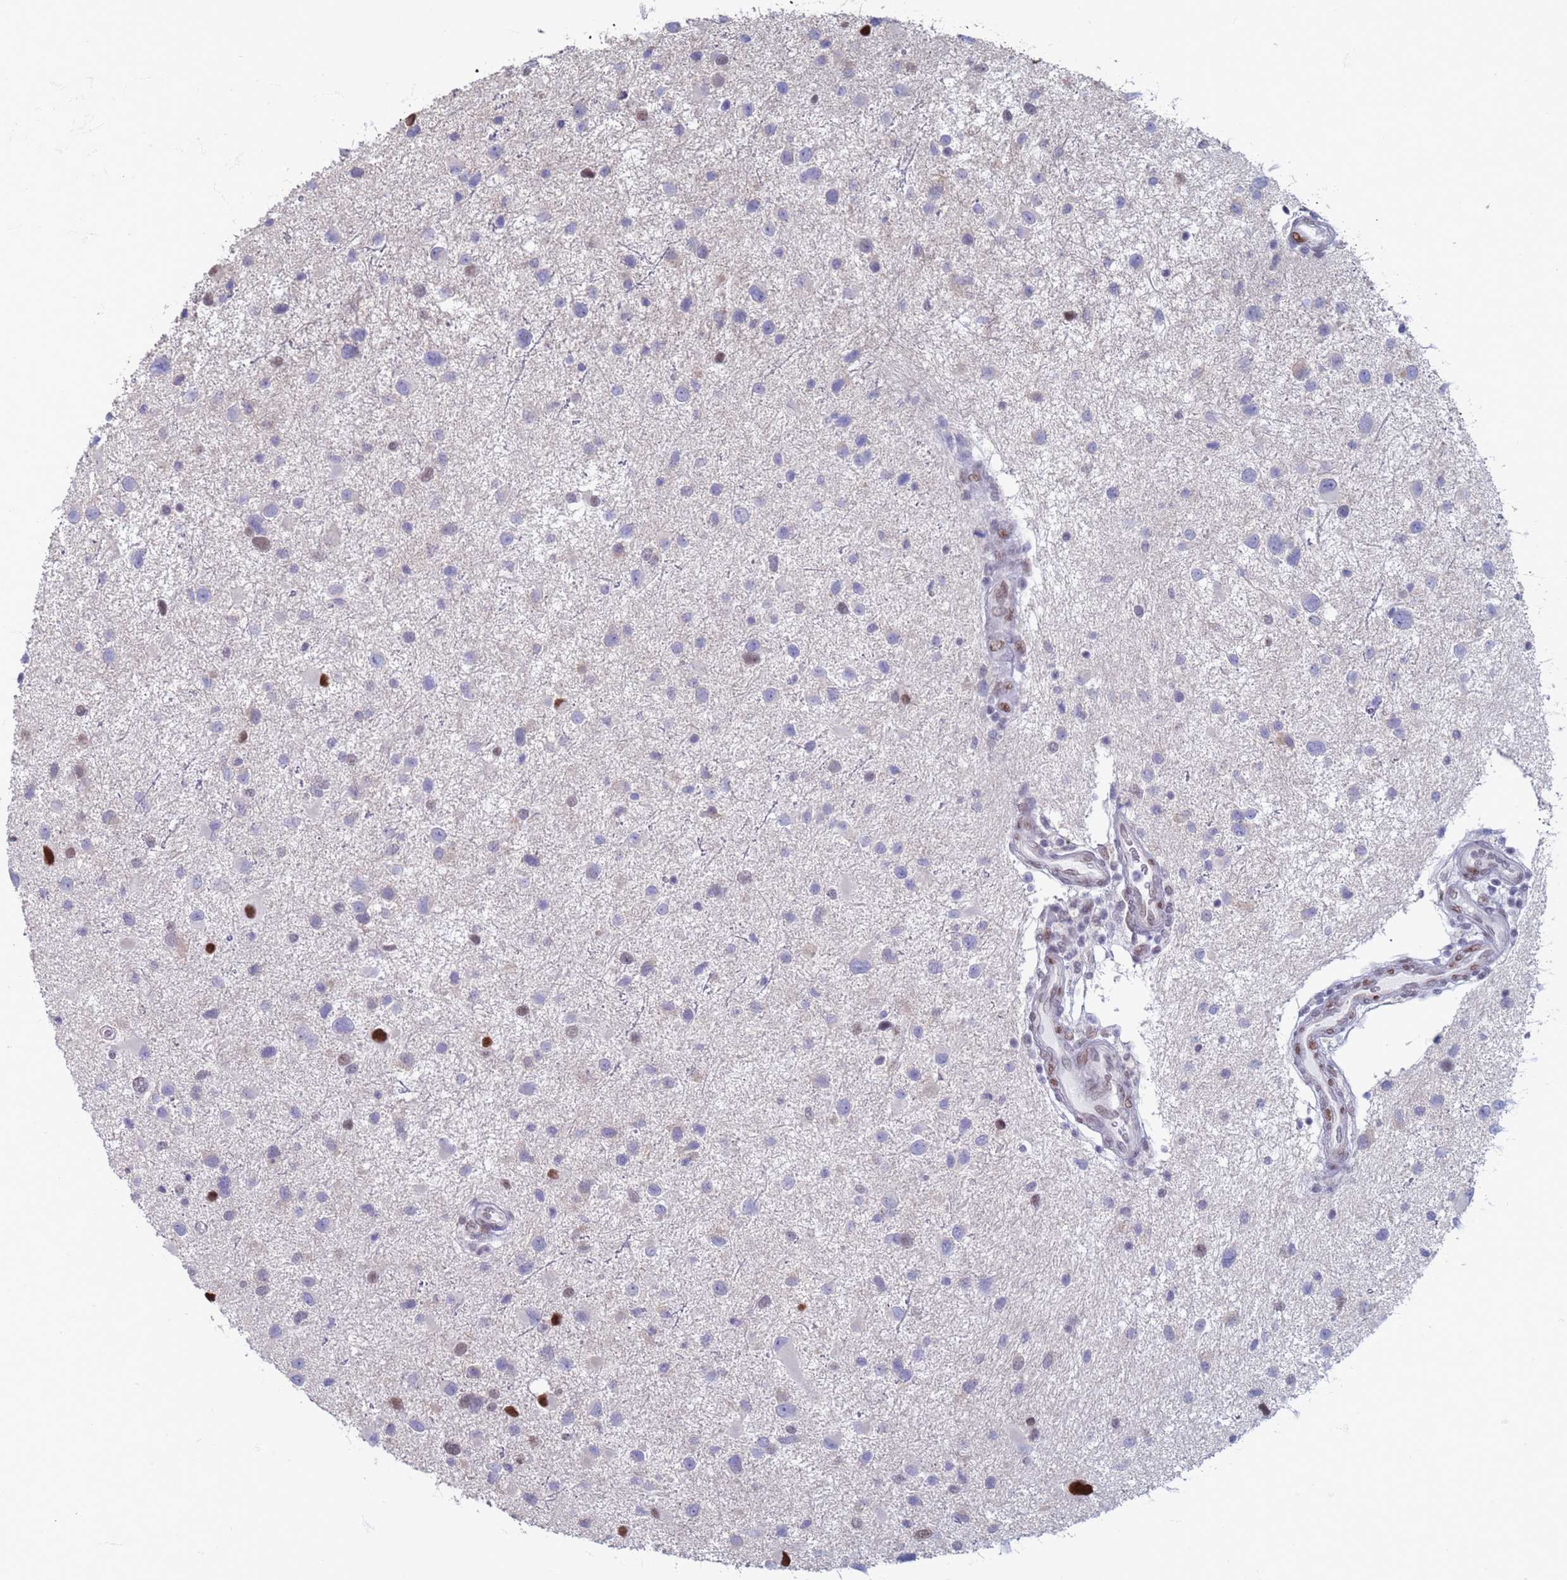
{"staining": {"intensity": "negative", "quantity": "none", "location": "none"}, "tissue": "glioma", "cell_type": "Tumor cells", "image_type": "cancer", "snomed": [{"axis": "morphology", "description": "Glioma, malignant, Low grade"}, {"axis": "topography", "description": "Brain"}], "caption": "Histopathology image shows no significant protein staining in tumor cells of glioma.", "gene": "SAE1", "patient": {"sex": "female", "age": 32}}